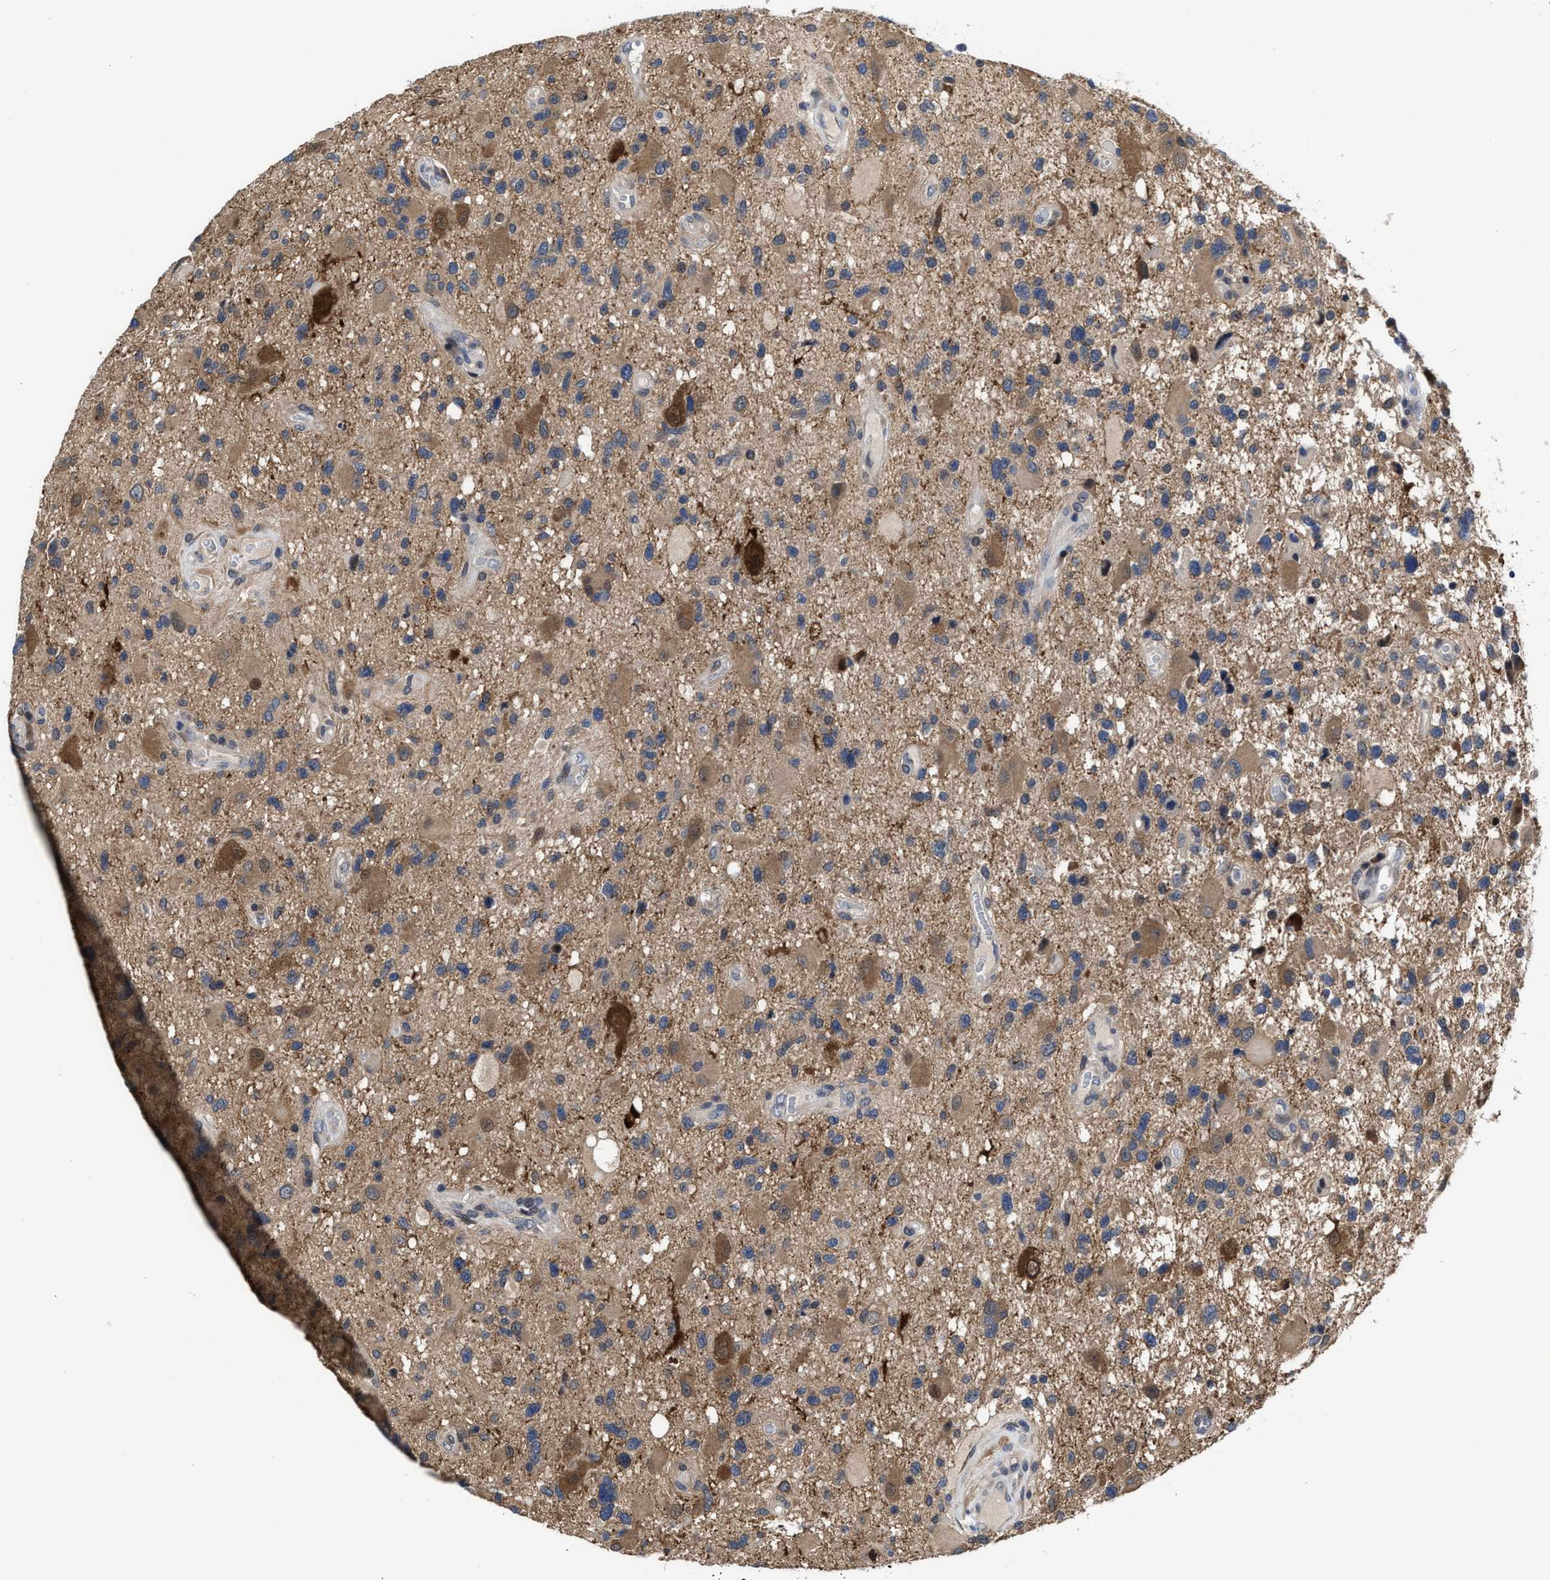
{"staining": {"intensity": "moderate", "quantity": "<25%", "location": "cytoplasmic/membranous"}, "tissue": "glioma", "cell_type": "Tumor cells", "image_type": "cancer", "snomed": [{"axis": "morphology", "description": "Glioma, malignant, High grade"}, {"axis": "topography", "description": "Brain"}], "caption": "The immunohistochemical stain labels moderate cytoplasmic/membranous staining in tumor cells of malignant high-grade glioma tissue.", "gene": "KIF12", "patient": {"sex": "male", "age": 33}}